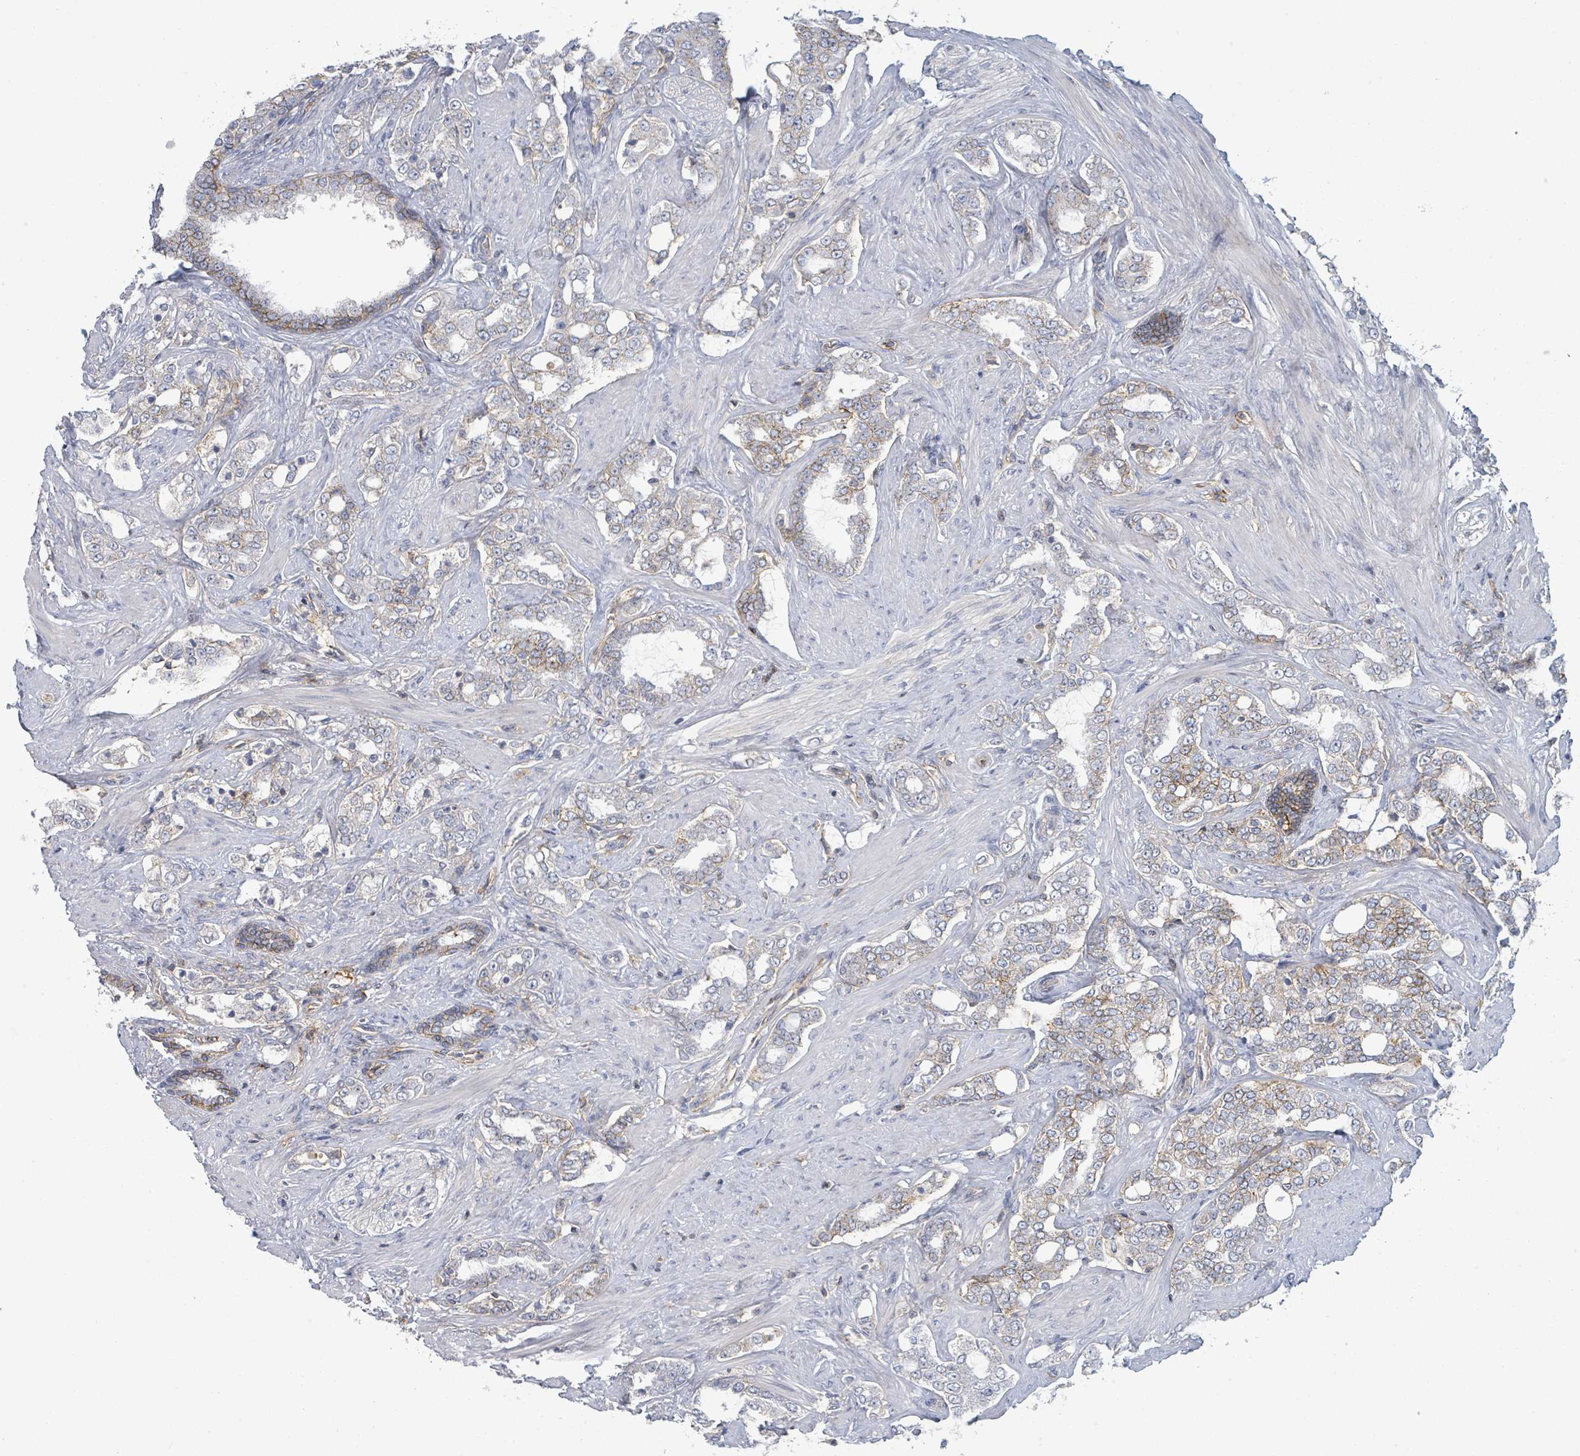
{"staining": {"intensity": "moderate", "quantity": "25%-75%", "location": "cytoplasmic/membranous"}, "tissue": "prostate cancer", "cell_type": "Tumor cells", "image_type": "cancer", "snomed": [{"axis": "morphology", "description": "Adenocarcinoma, High grade"}, {"axis": "topography", "description": "Prostate"}], "caption": "There is medium levels of moderate cytoplasmic/membranous staining in tumor cells of prostate cancer (high-grade adenocarcinoma), as demonstrated by immunohistochemical staining (brown color).", "gene": "TNFRSF14", "patient": {"sex": "male", "age": 64}}